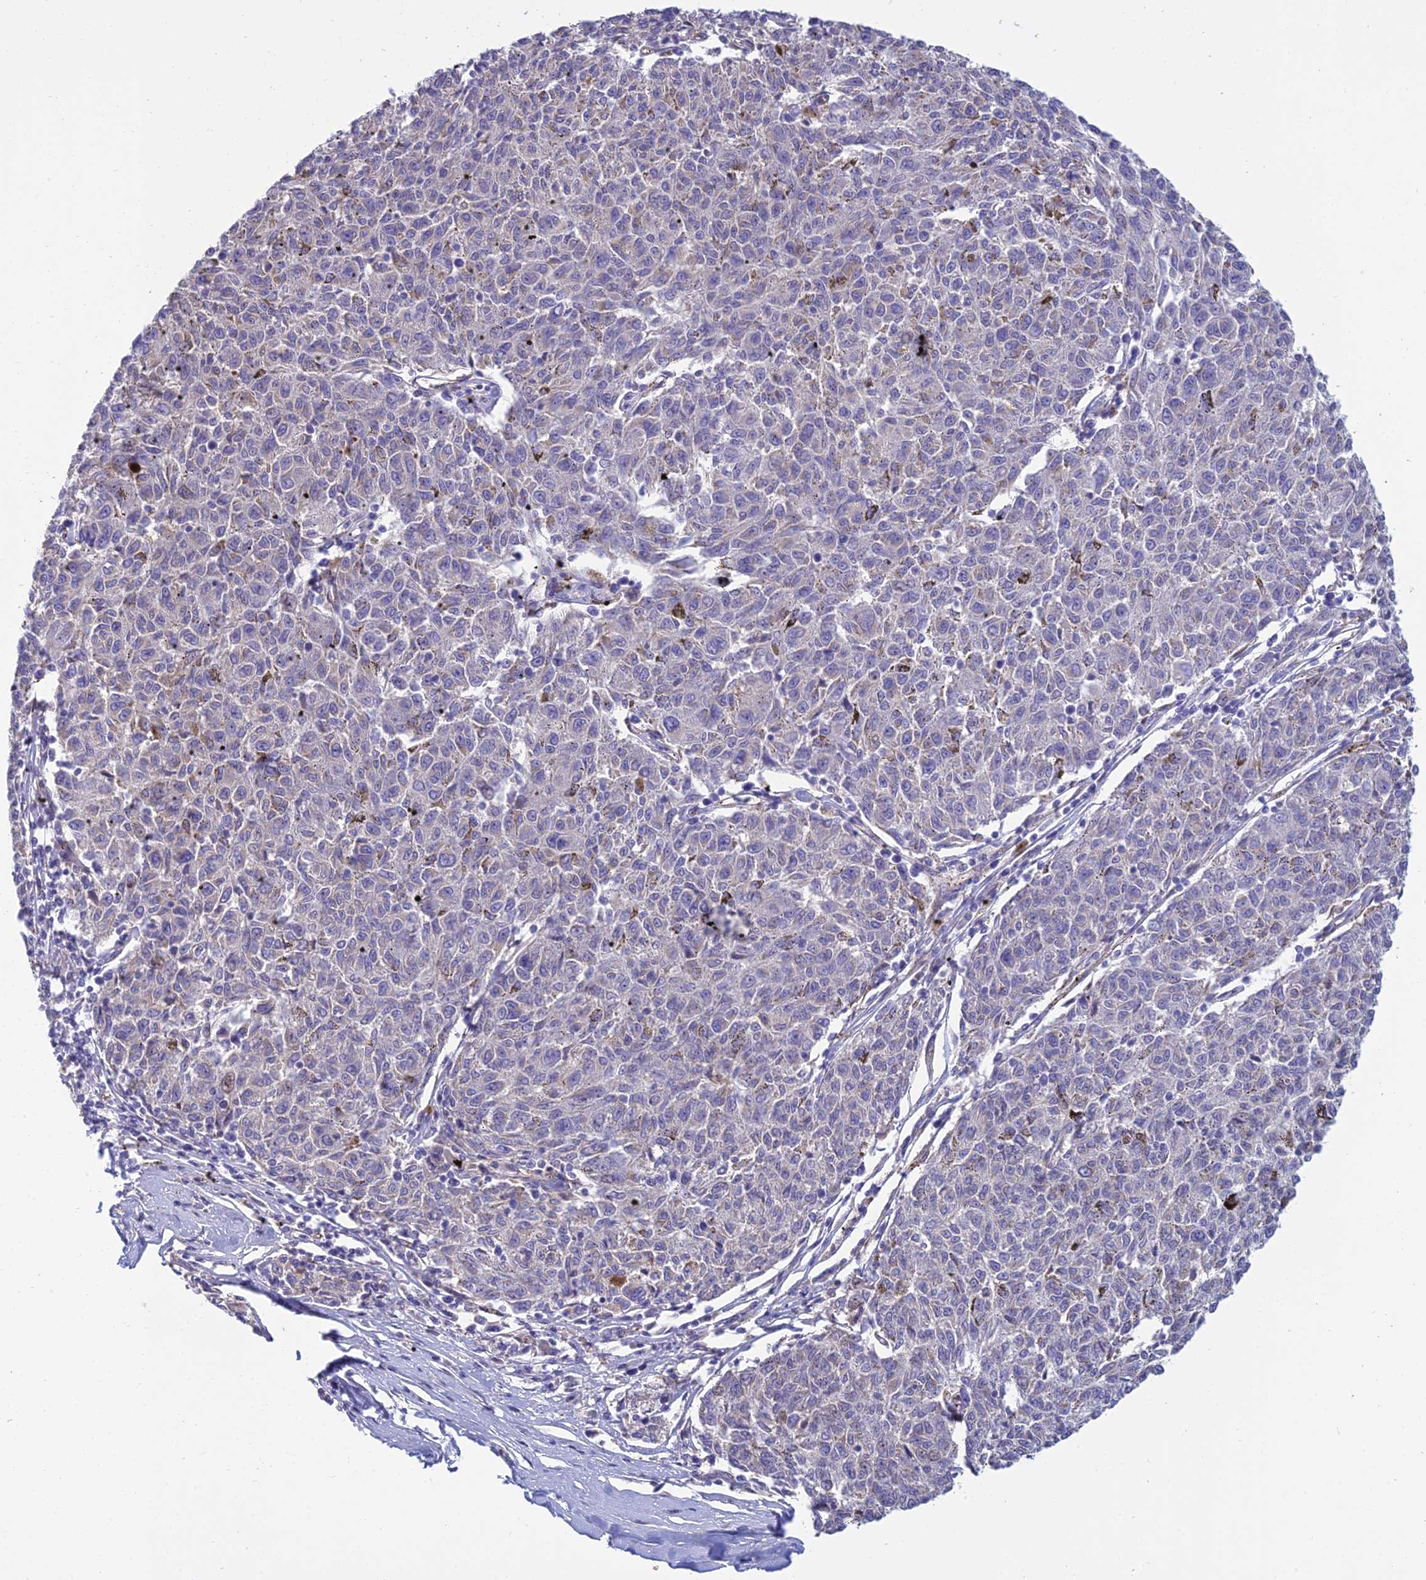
{"staining": {"intensity": "negative", "quantity": "none", "location": "none"}, "tissue": "melanoma", "cell_type": "Tumor cells", "image_type": "cancer", "snomed": [{"axis": "morphology", "description": "Malignant melanoma, NOS"}, {"axis": "topography", "description": "Skin"}], "caption": "The photomicrograph demonstrates no significant expression in tumor cells of malignant melanoma.", "gene": "DUS2", "patient": {"sex": "female", "age": 72}}